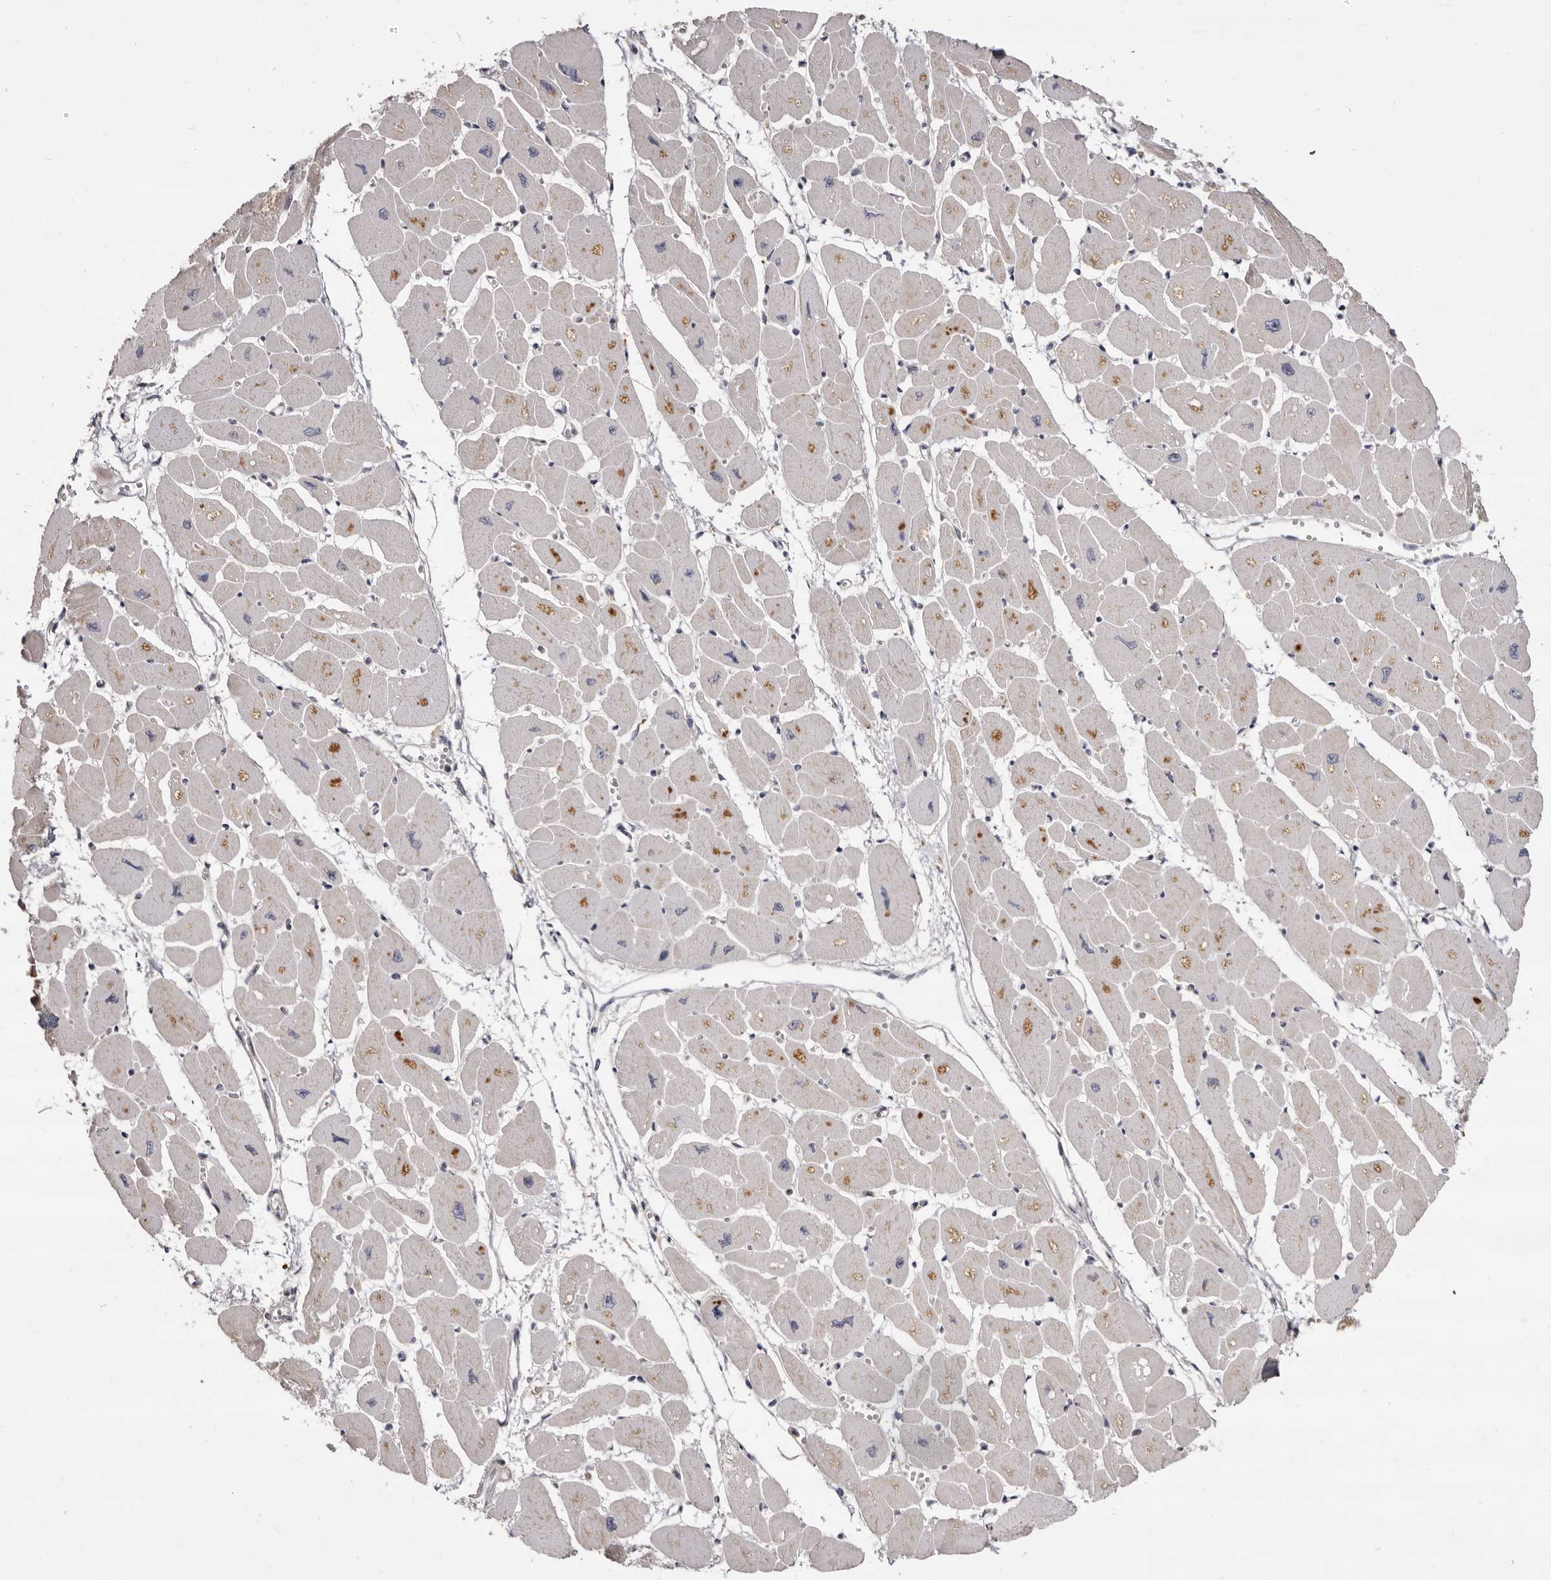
{"staining": {"intensity": "moderate", "quantity": "<25%", "location": "cytoplasmic/membranous,nuclear"}, "tissue": "heart muscle", "cell_type": "Cardiomyocytes", "image_type": "normal", "snomed": [{"axis": "morphology", "description": "Normal tissue, NOS"}, {"axis": "topography", "description": "Heart"}], "caption": "Immunohistochemical staining of unremarkable human heart muscle reveals low levels of moderate cytoplasmic/membranous,nuclear staining in about <25% of cardiomyocytes. Ihc stains the protein in brown and the nuclei are stained blue.", "gene": "ZNF326", "patient": {"sex": "female", "age": 54}}